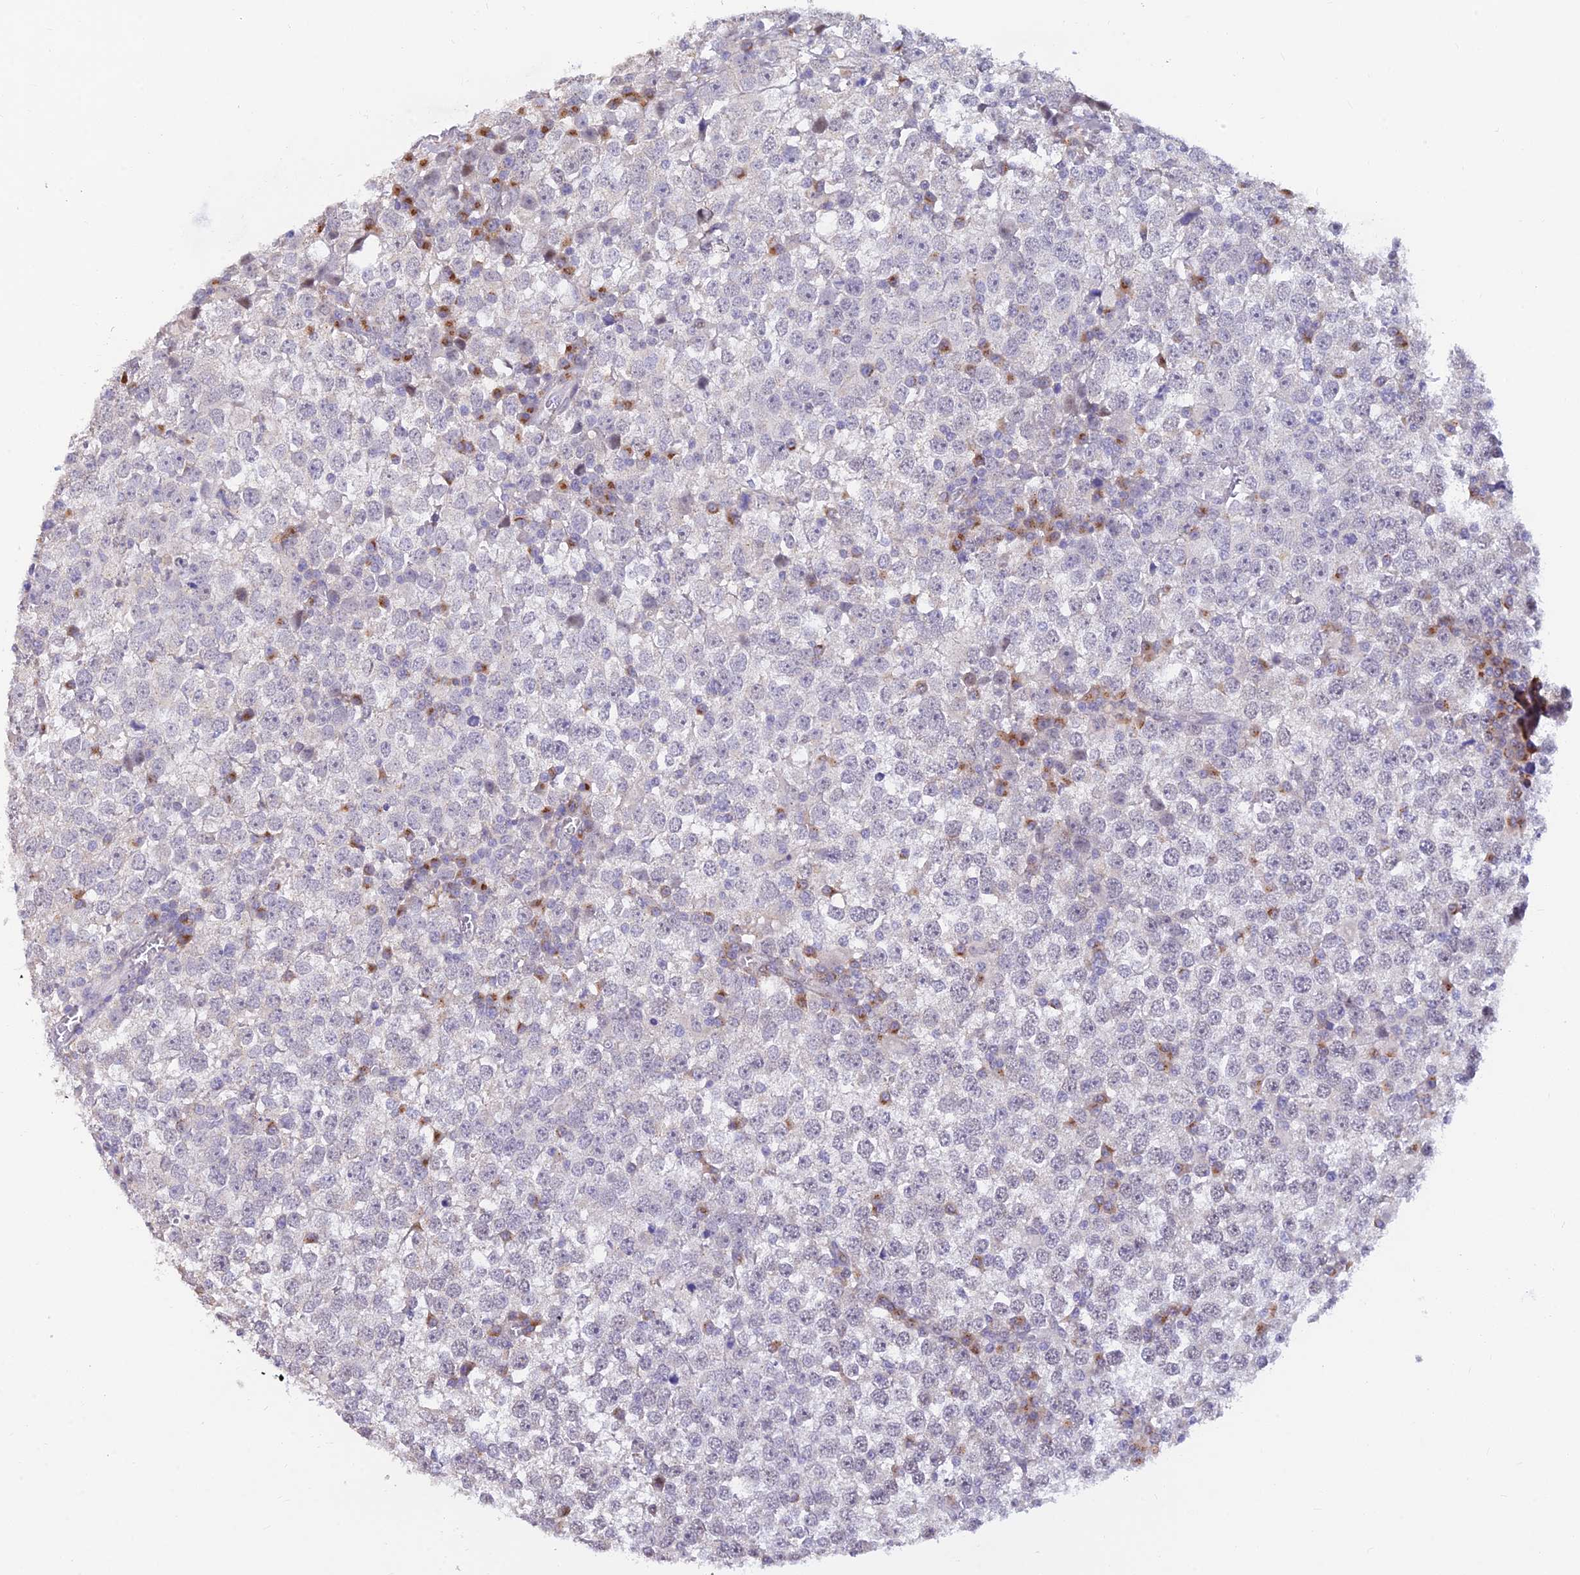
{"staining": {"intensity": "negative", "quantity": "none", "location": "none"}, "tissue": "testis cancer", "cell_type": "Tumor cells", "image_type": "cancer", "snomed": [{"axis": "morphology", "description": "Seminoma, NOS"}, {"axis": "topography", "description": "Testis"}], "caption": "The micrograph exhibits no staining of tumor cells in seminoma (testis).", "gene": "INKA1", "patient": {"sex": "male", "age": 65}}